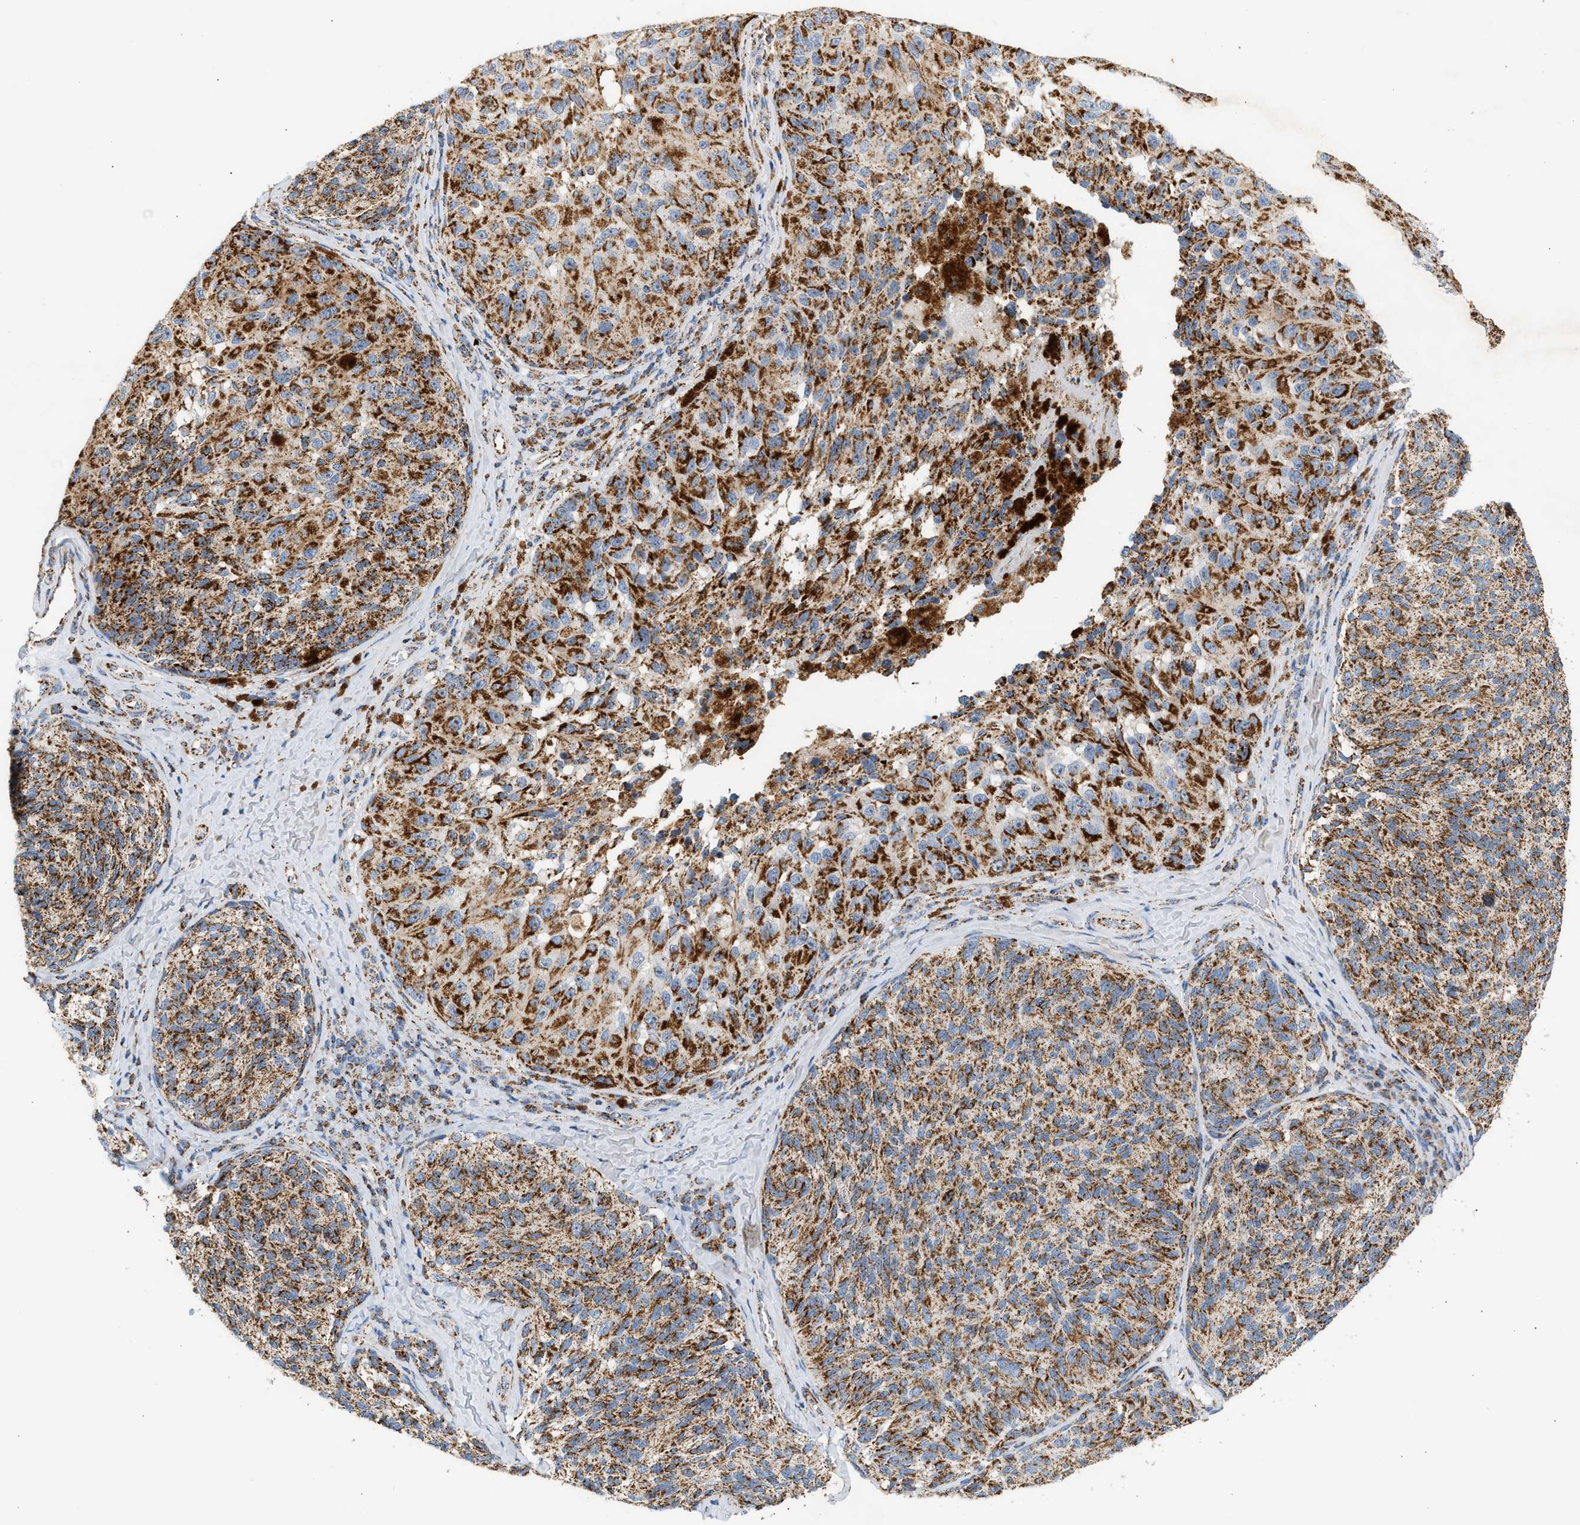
{"staining": {"intensity": "strong", "quantity": ">75%", "location": "cytoplasmic/membranous"}, "tissue": "melanoma", "cell_type": "Tumor cells", "image_type": "cancer", "snomed": [{"axis": "morphology", "description": "Malignant melanoma, NOS"}, {"axis": "topography", "description": "Skin"}], "caption": "This is a histology image of immunohistochemistry (IHC) staining of malignant melanoma, which shows strong staining in the cytoplasmic/membranous of tumor cells.", "gene": "OGDH", "patient": {"sex": "female", "age": 73}}